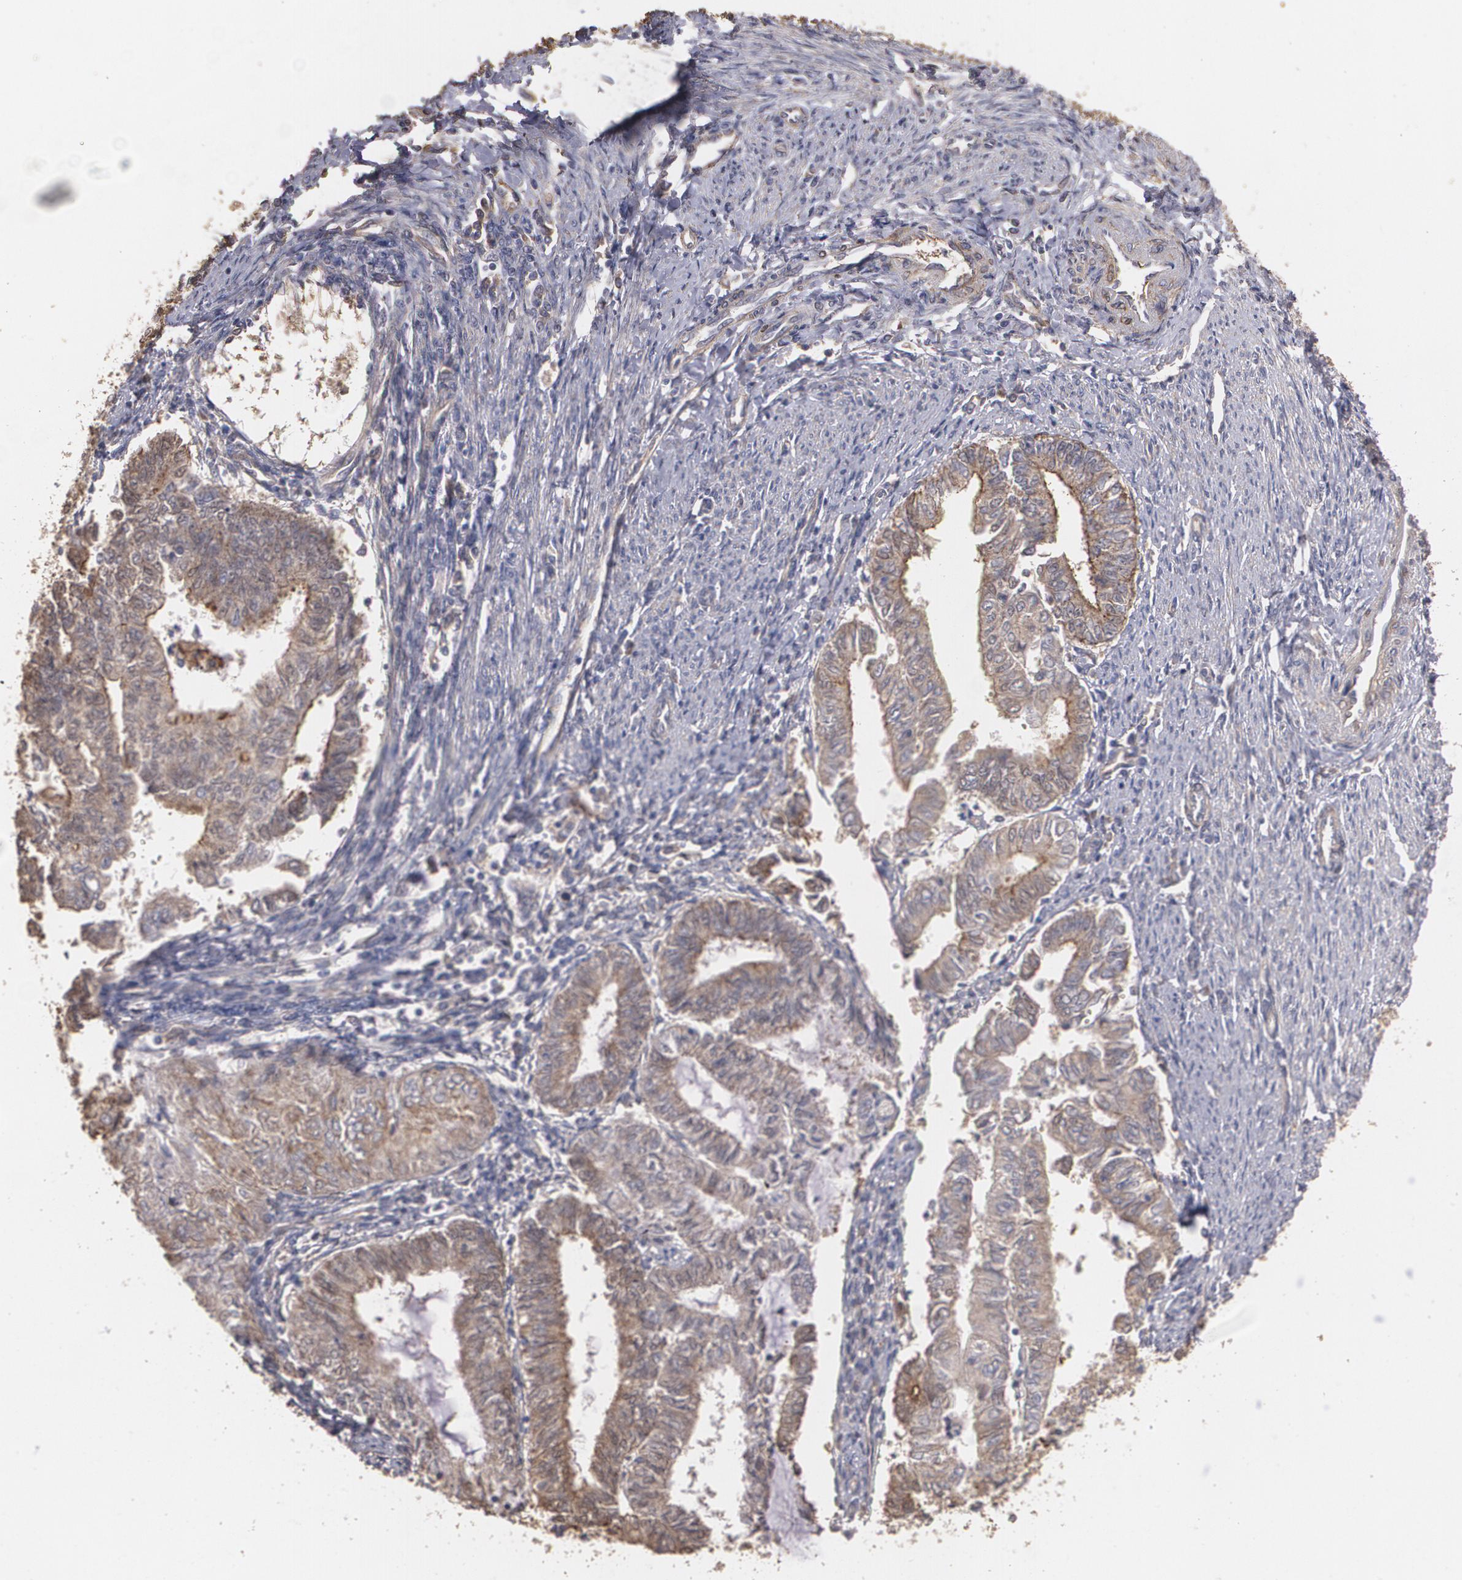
{"staining": {"intensity": "moderate", "quantity": ">75%", "location": "cytoplasmic/membranous"}, "tissue": "endometrial cancer", "cell_type": "Tumor cells", "image_type": "cancer", "snomed": [{"axis": "morphology", "description": "Adenocarcinoma, NOS"}, {"axis": "topography", "description": "Endometrium"}], "caption": "Approximately >75% of tumor cells in endometrial adenocarcinoma show moderate cytoplasmic/membranous protein expression as visualized by brown immunohistochemical staining.", "gene": "PON1", "patient": {"sex": "female", "age": 66}}